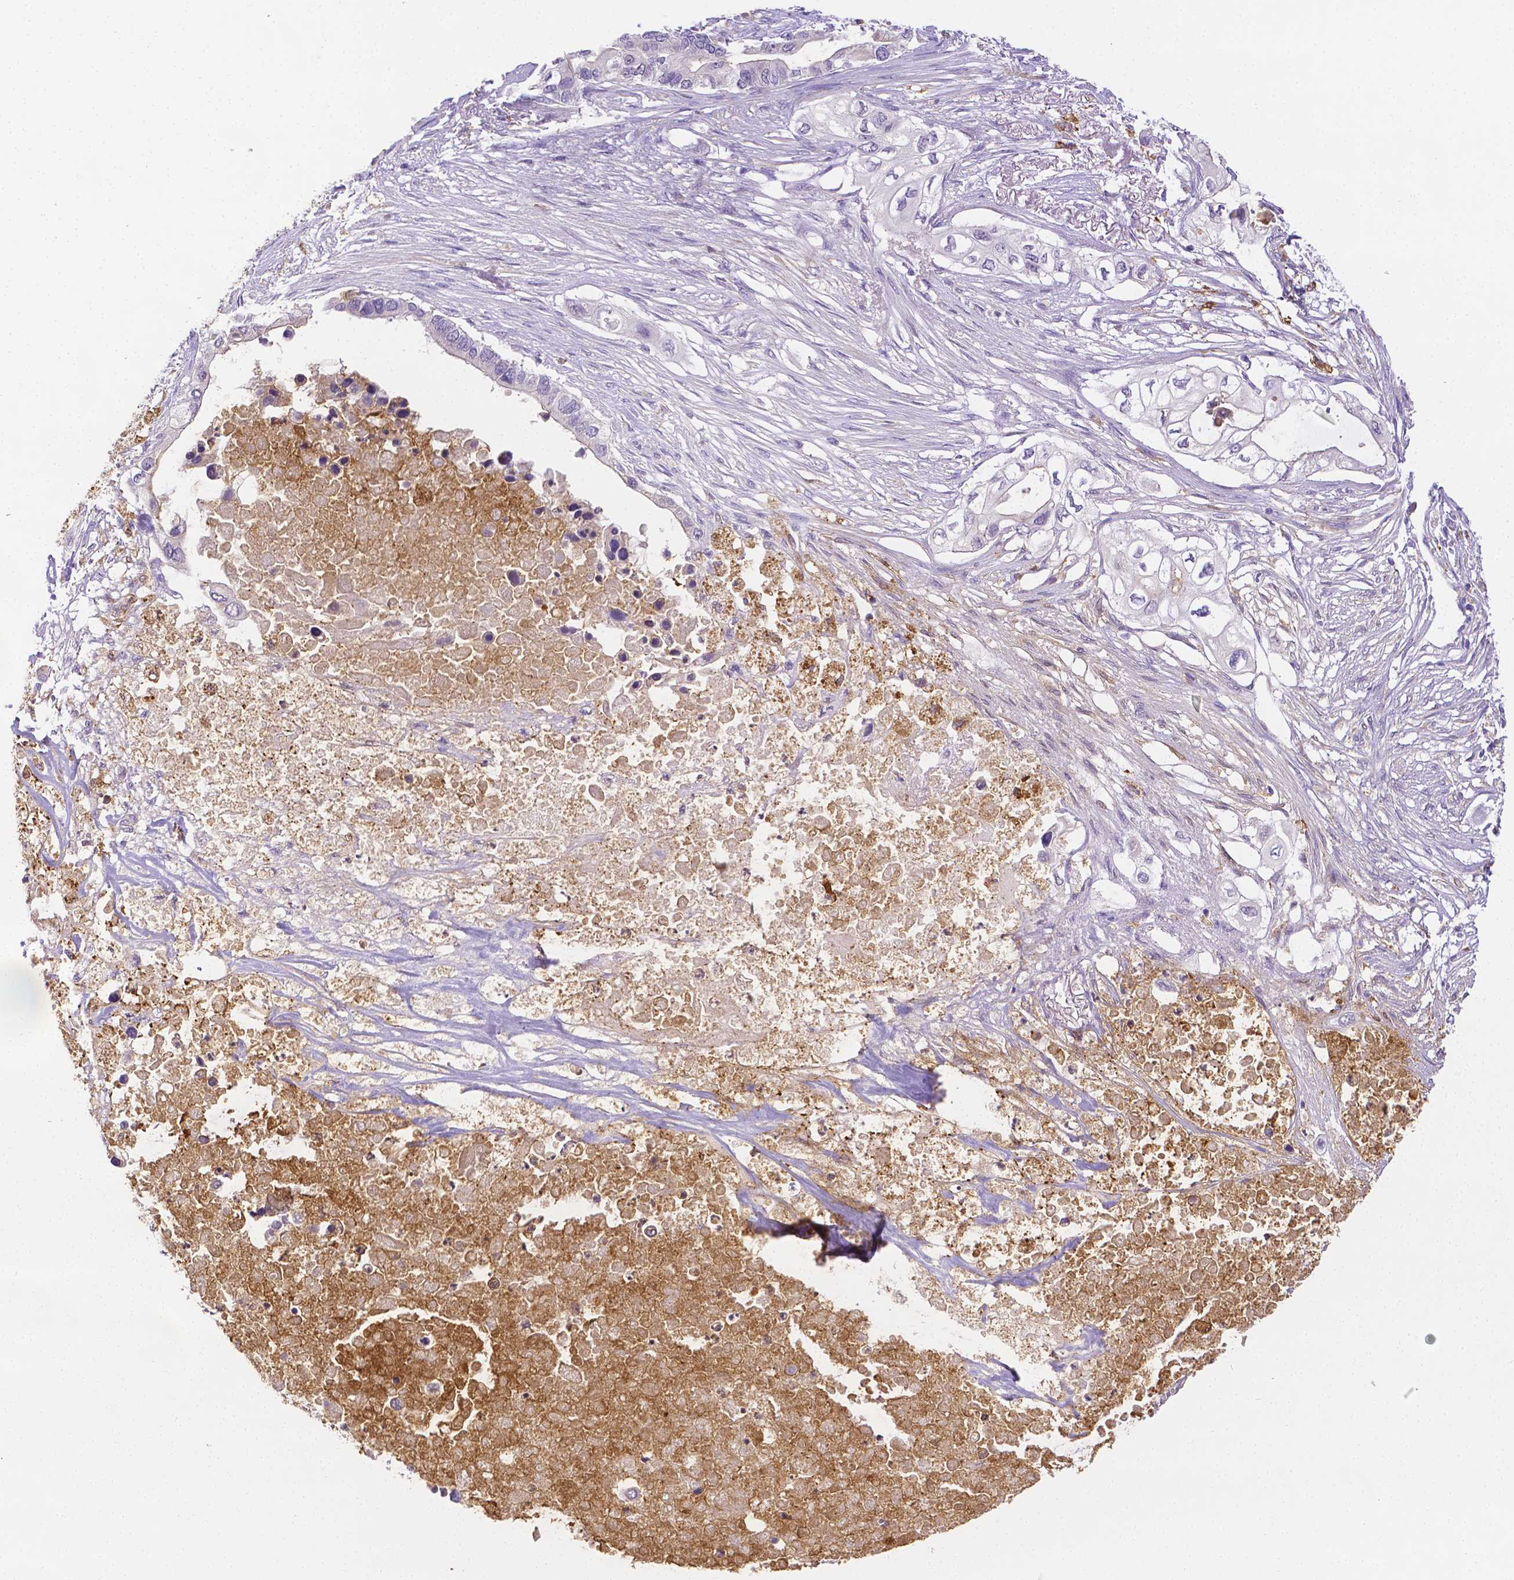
{"staining": {"intensity": "negative", "quantity": "none", "location": "none"}, "tissue": "pancreatic cancer", "cell_type": "Tumor cells", "image_type": "cancer", "snomed": [{"axis": "morphology", "description": "Adenocarcinoma, NOS"}, {"axis": "topography", "description": "Pancreas"}], "caption": "This is an immunohistochemistry (IHC) photomicrograph of pancreatic cancer (adenocarcinoma). There is no expression in tumor cells.", "gene": "NXPH2", "patient": {"sex": "female", "age": 63}}